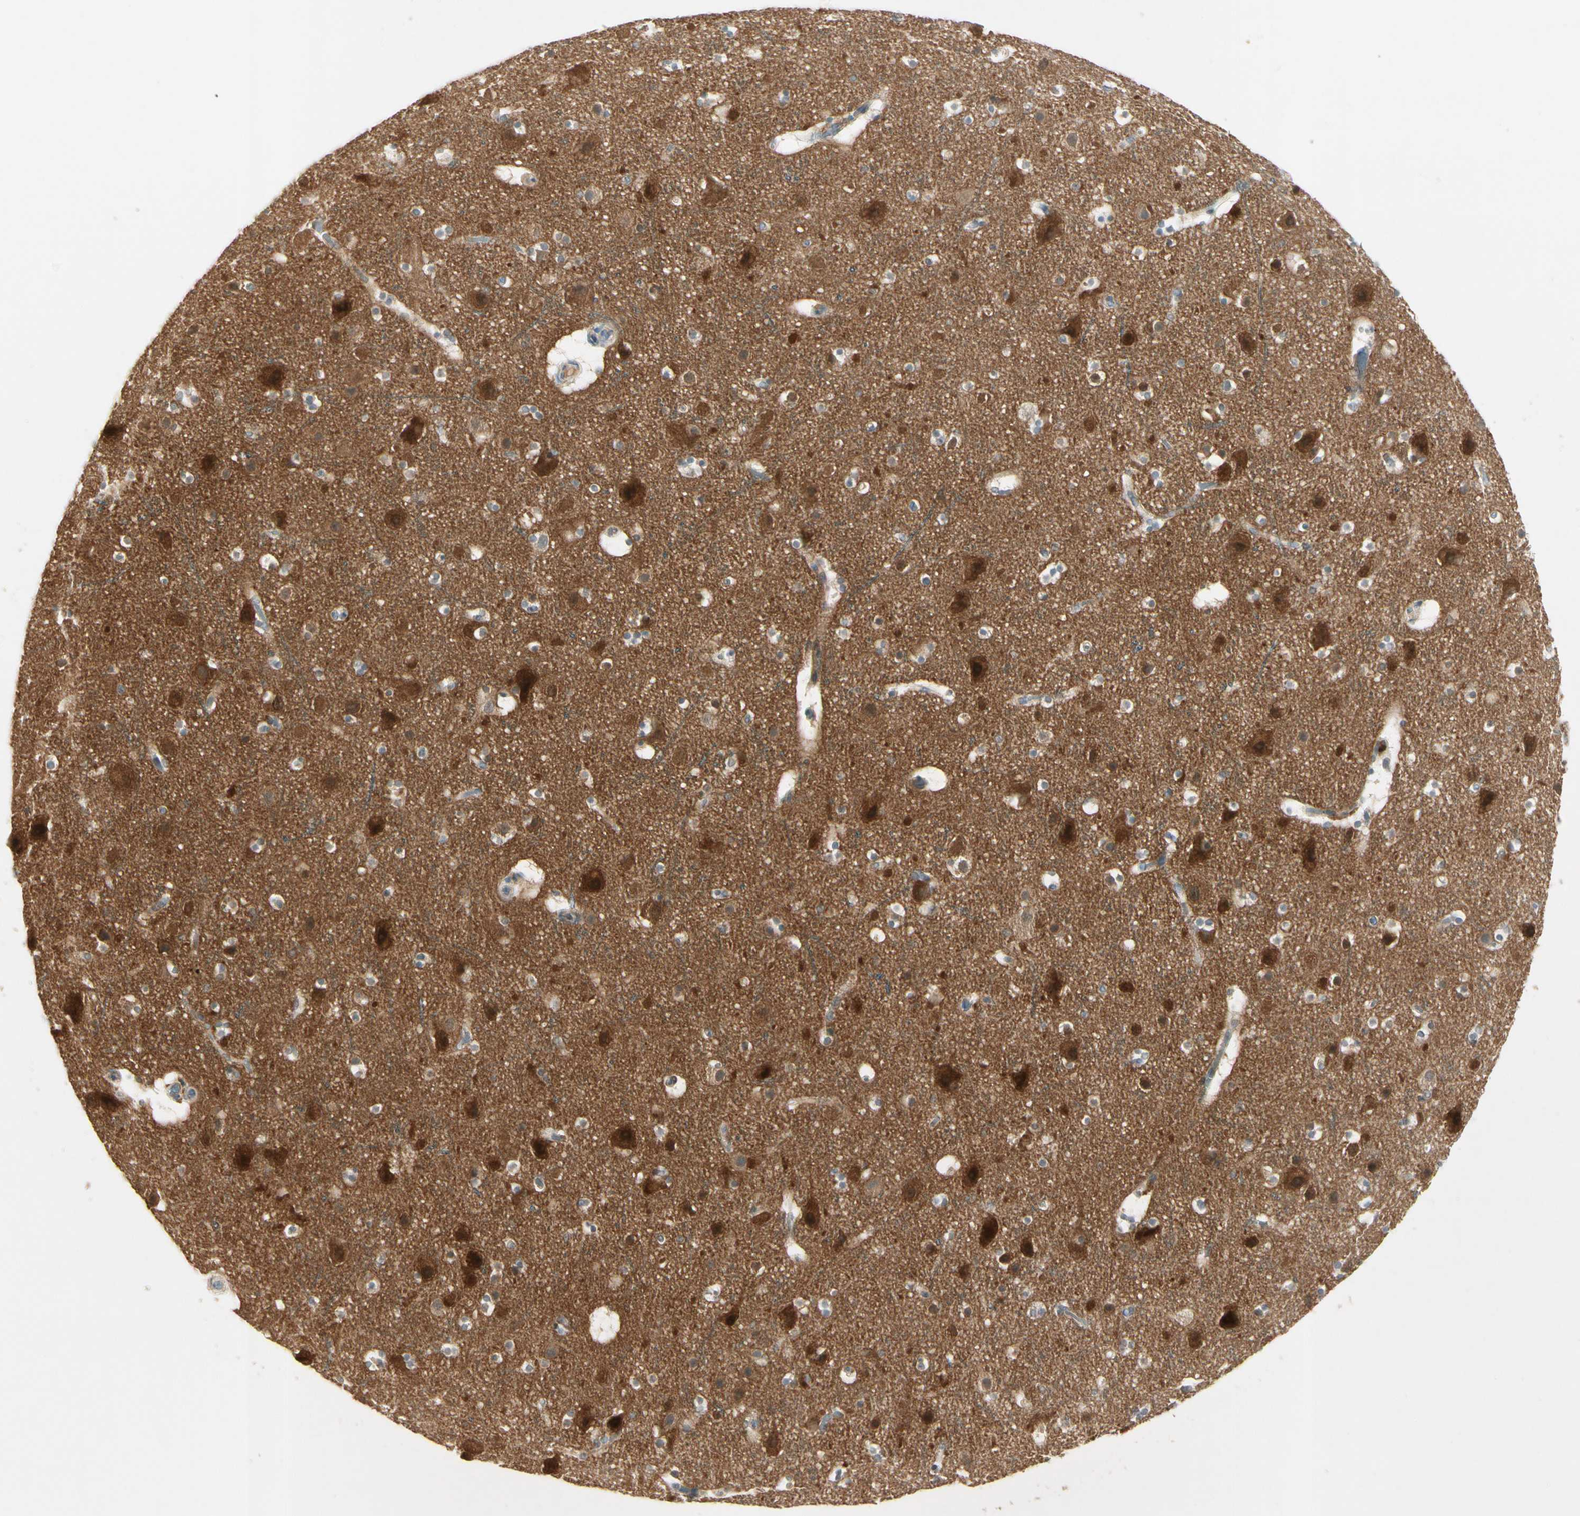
{"staining": {"intensity": "moderate", "quantity": ">75%", "location": "cytoplasmic/membranous"}, "tissue": "cerebral cortex", "cell_type": "Endothelial cells", "image_type": "normal", "snomed": [{"axis": "morphology", "description": "Normal tissue, NOS"}, {"axis": "topography", "description": "Cerebral cortex"}], "caption": "Immunohistochemistry (IHC) micrograph of normal cerebral cortex: human cerebral cortex stained using IHC demonstrates medium levels of moderate protein expression localized specifically in the cytoplasmic/membranous of endothelial cells, appearing as a cytoplasmic/membranous brown color.", "gene": "PPP3CB", "patient": {"sex": "male", "age": 45}}